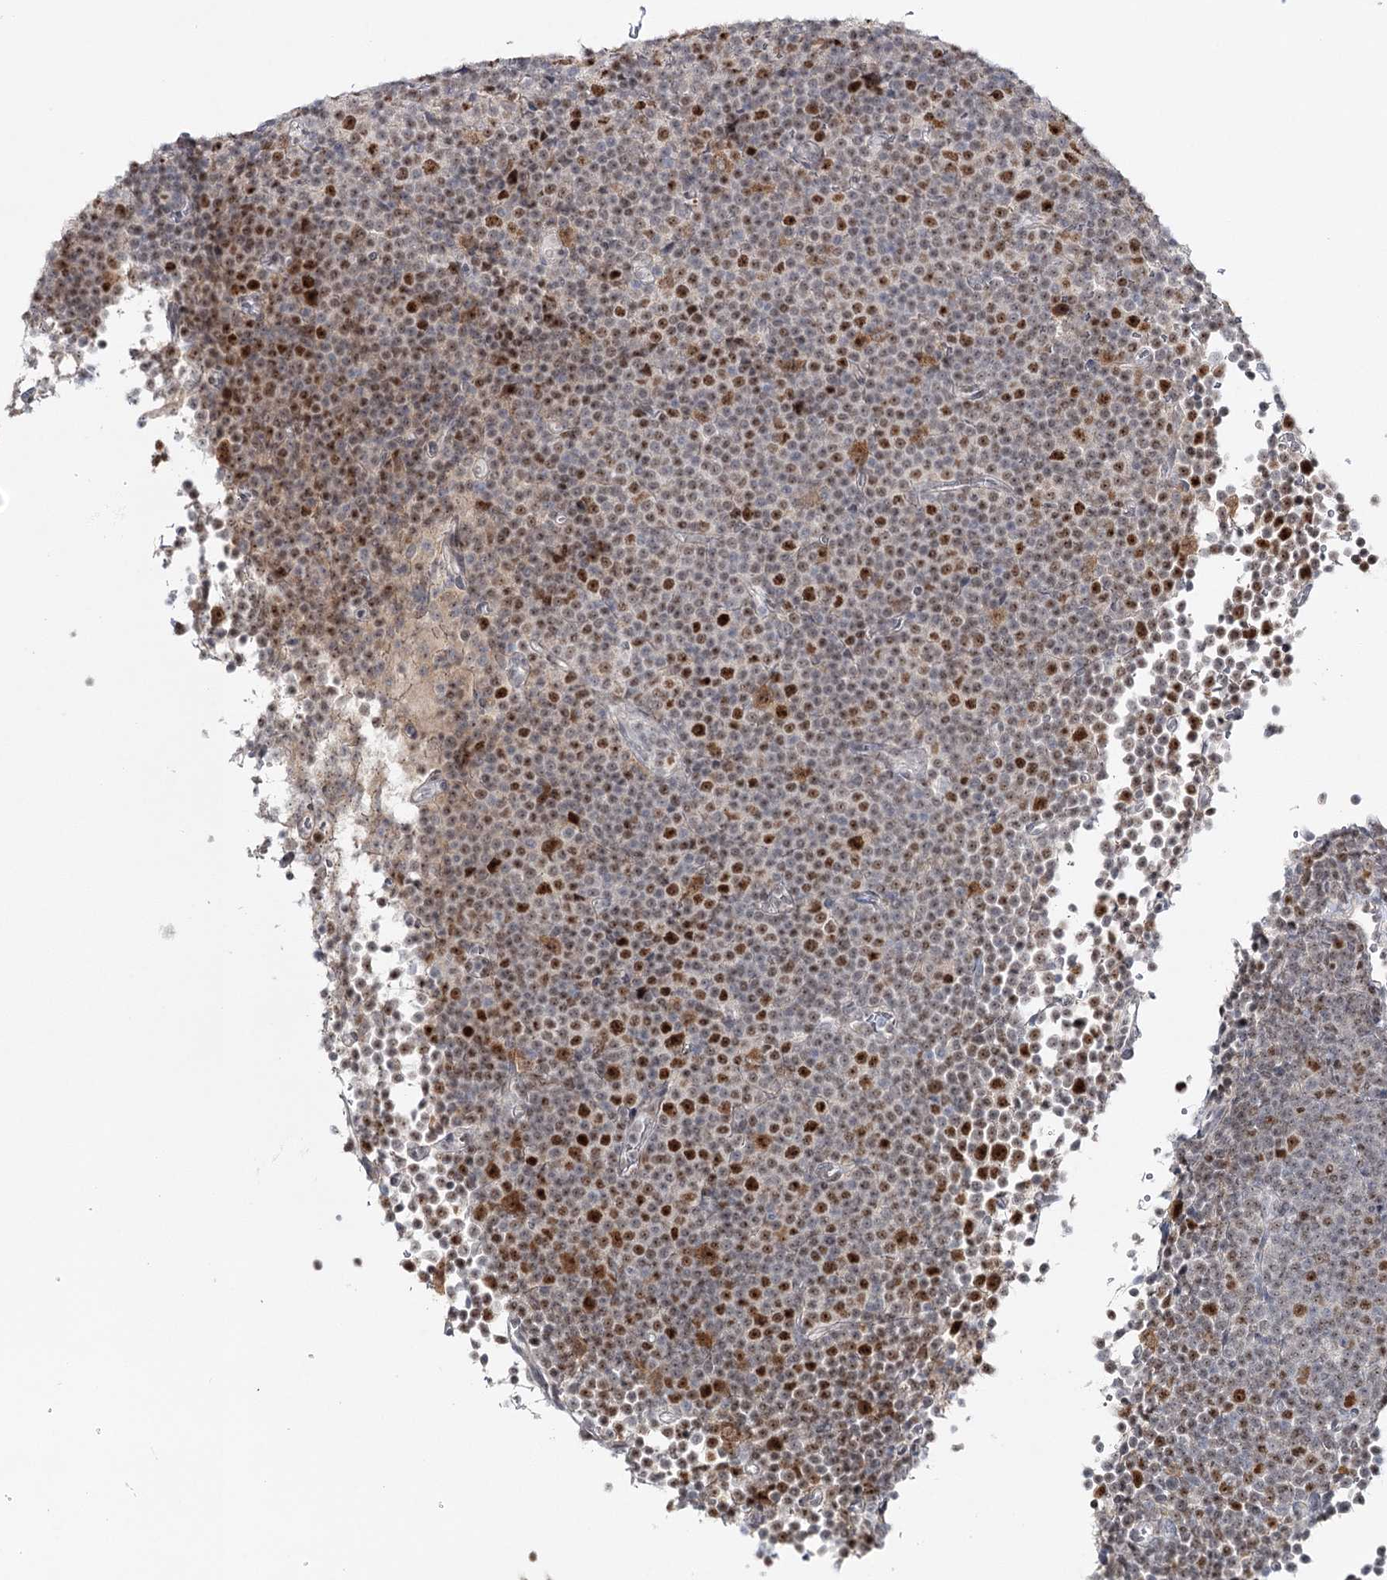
{"staining": {"intensity": "moderate", "quantity": "25%-75%", "location": "nuclear"}, "tissue": "lymphoma", "cell_type": "Tumor cells", "image_type": "cancer", "snomed": [{"axis": "morphology", "description": "Malignant lymphoma, non-Hodgkin's type, Low grade"}, {"axis": "topography", "description": "Lymph node"}], "caption": "Protein staining shows moderate nuclear positivity in approximately 25%-75% of tumor cells in low-grade malignant lymphoma, non-Hodgkin's type.", "gene": "ZC3H8", "patient": {"sex": "female", "age": 67}}